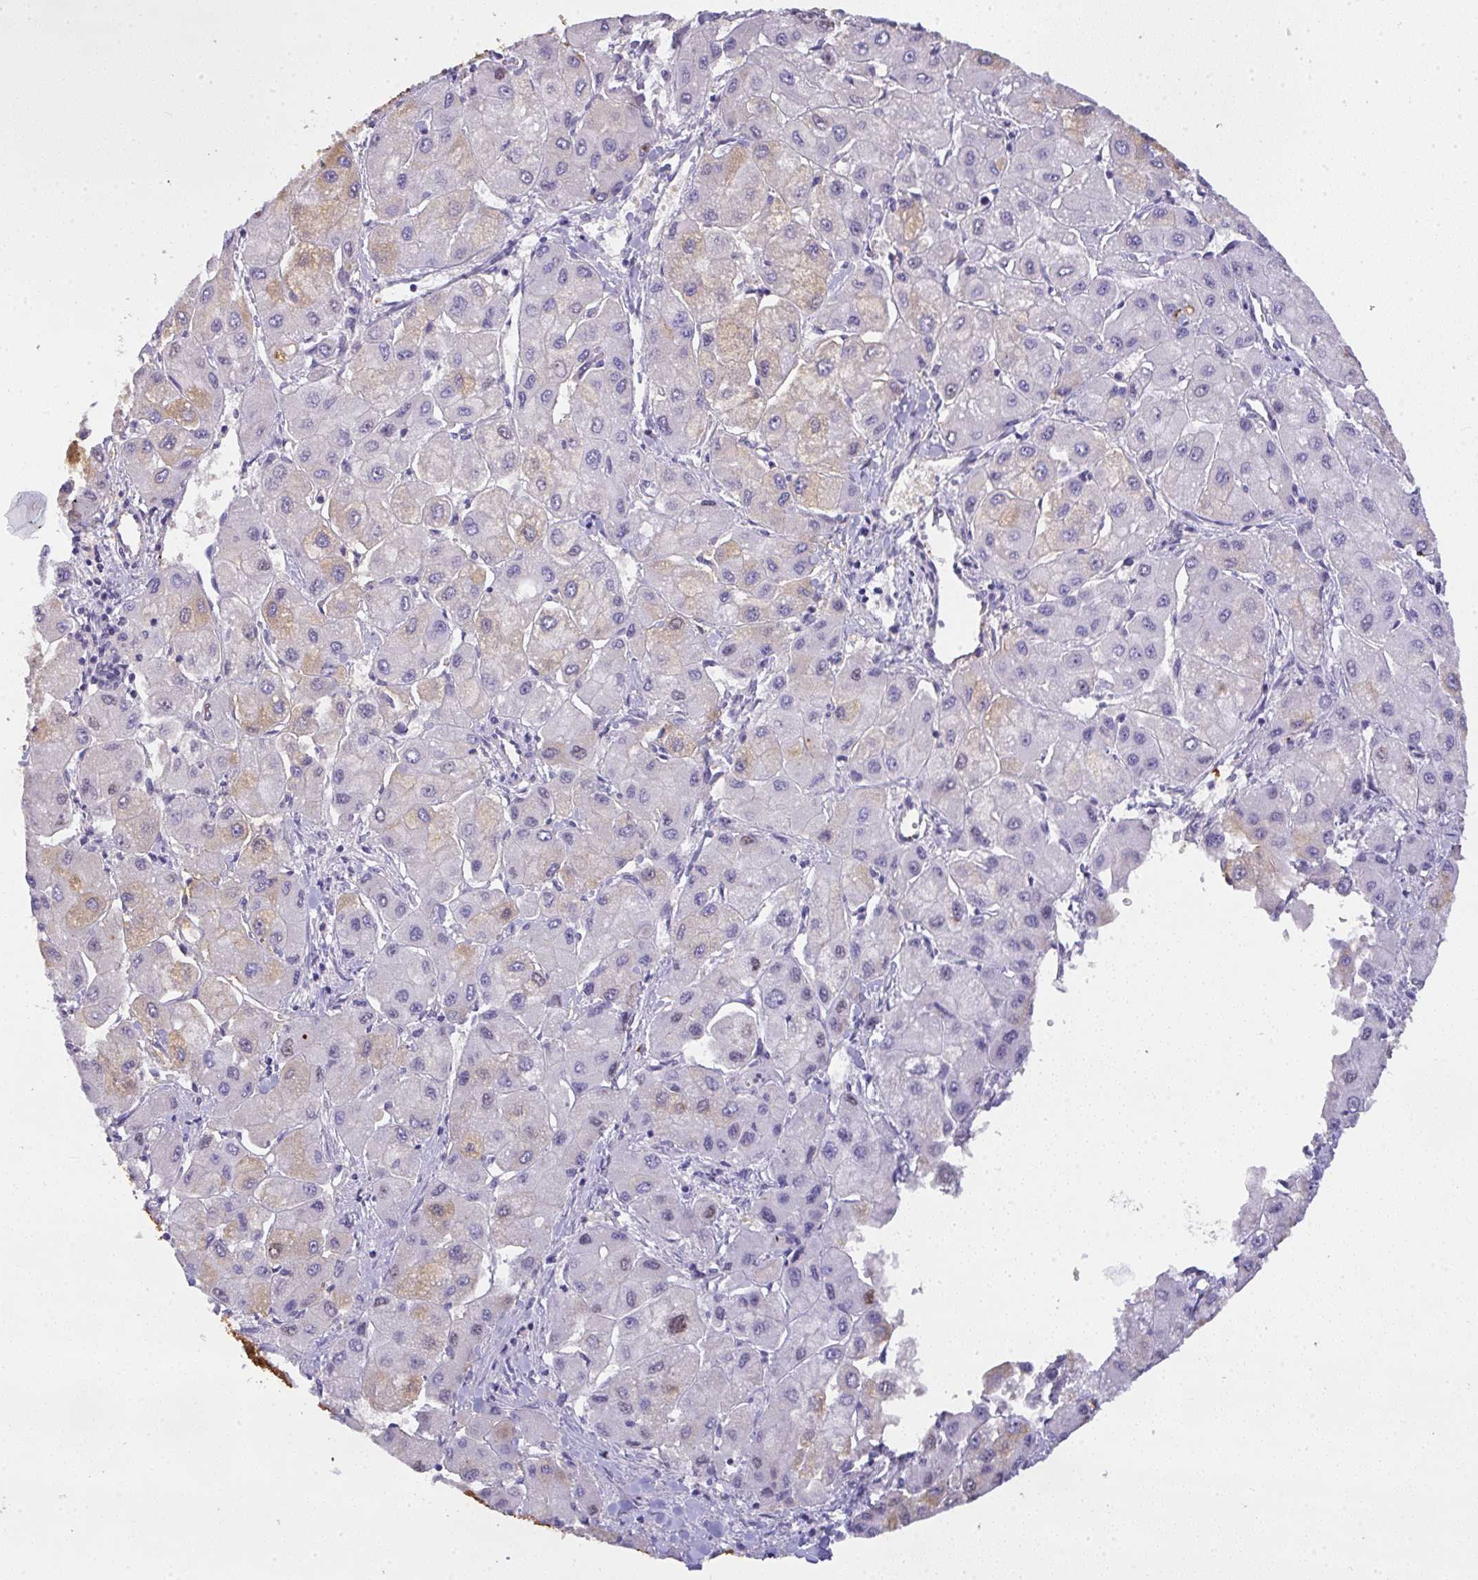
{"staining": {"intensity": "weak", "quantity": "<25%", "location": "cytoplasmic/membranous"}, "tissue": "liver cancer", "cell_type": "Tumor cells", "image_type": "cancer", "snomed": [{"axis": "morphology", "description": "Carcinoma, Hepatocellular, NOS"}, {"axis": "topography", "description": "Liver"}], "caption": "The histopathology image displays no staining of tumor cells in hepatocellular carcinoma (liver).", "gene": "SMYD5", "patient": {"sex": "male", "age": 40}}